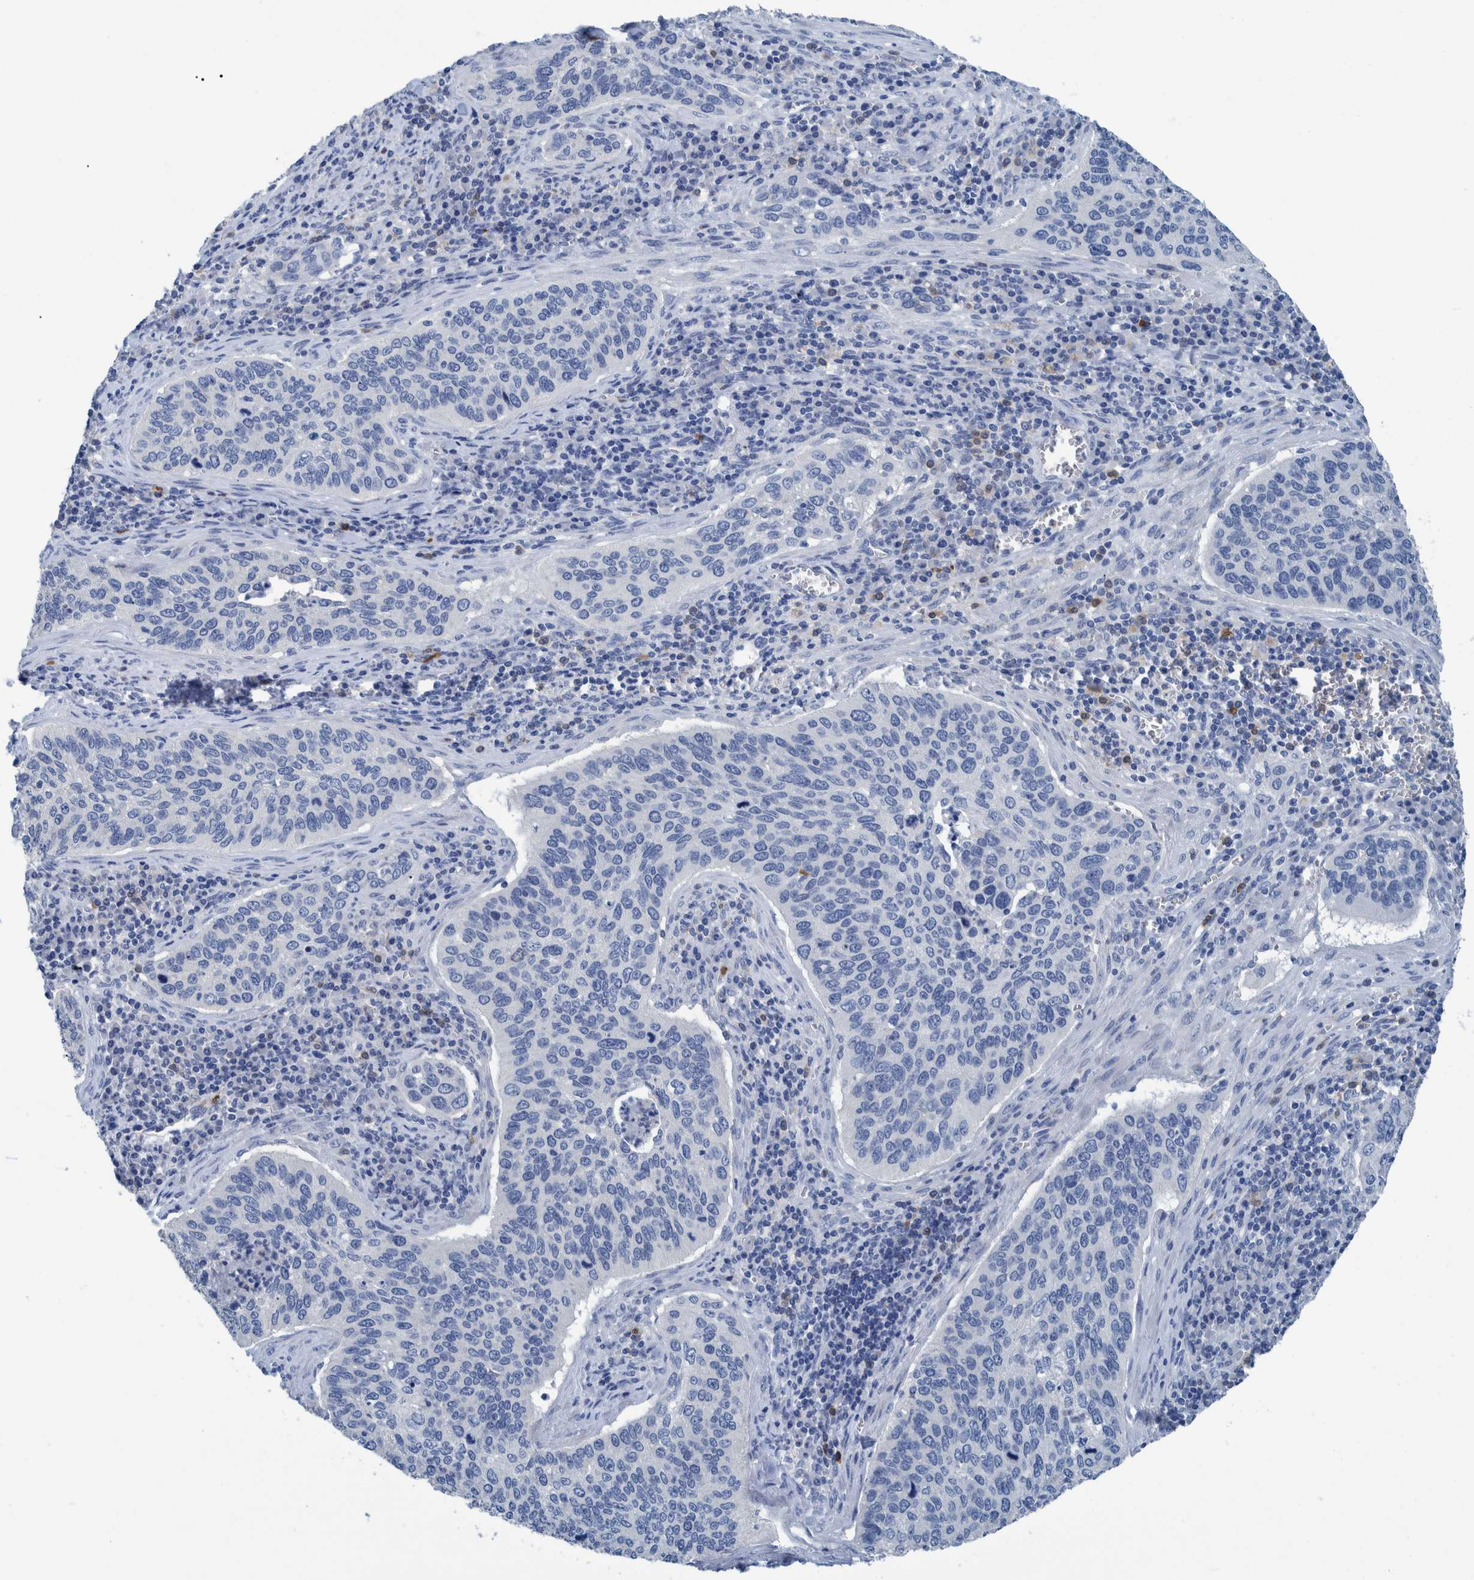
{"staining": {"intensity": "strong", "quantity": "<25%", "location": "cytoplasmic/membranous,nuclear"}, "tissue": "cervical cancer", "cell_type": "Tumor cells", "image_type": "cancer", "snomed": [{"axis": "morphology", "description": "Squamous cell carcinoma, NOS"}, {"axis": "topography", "description": "Cervix"}], "caption": "Cervical squamous cell carcinoma stained for a protein shows strong cytoplasmic/membranous and nuclear positivity in tumor cells.", "gene": "IDO1", "patient": {"sex": "female", "age": 53}}